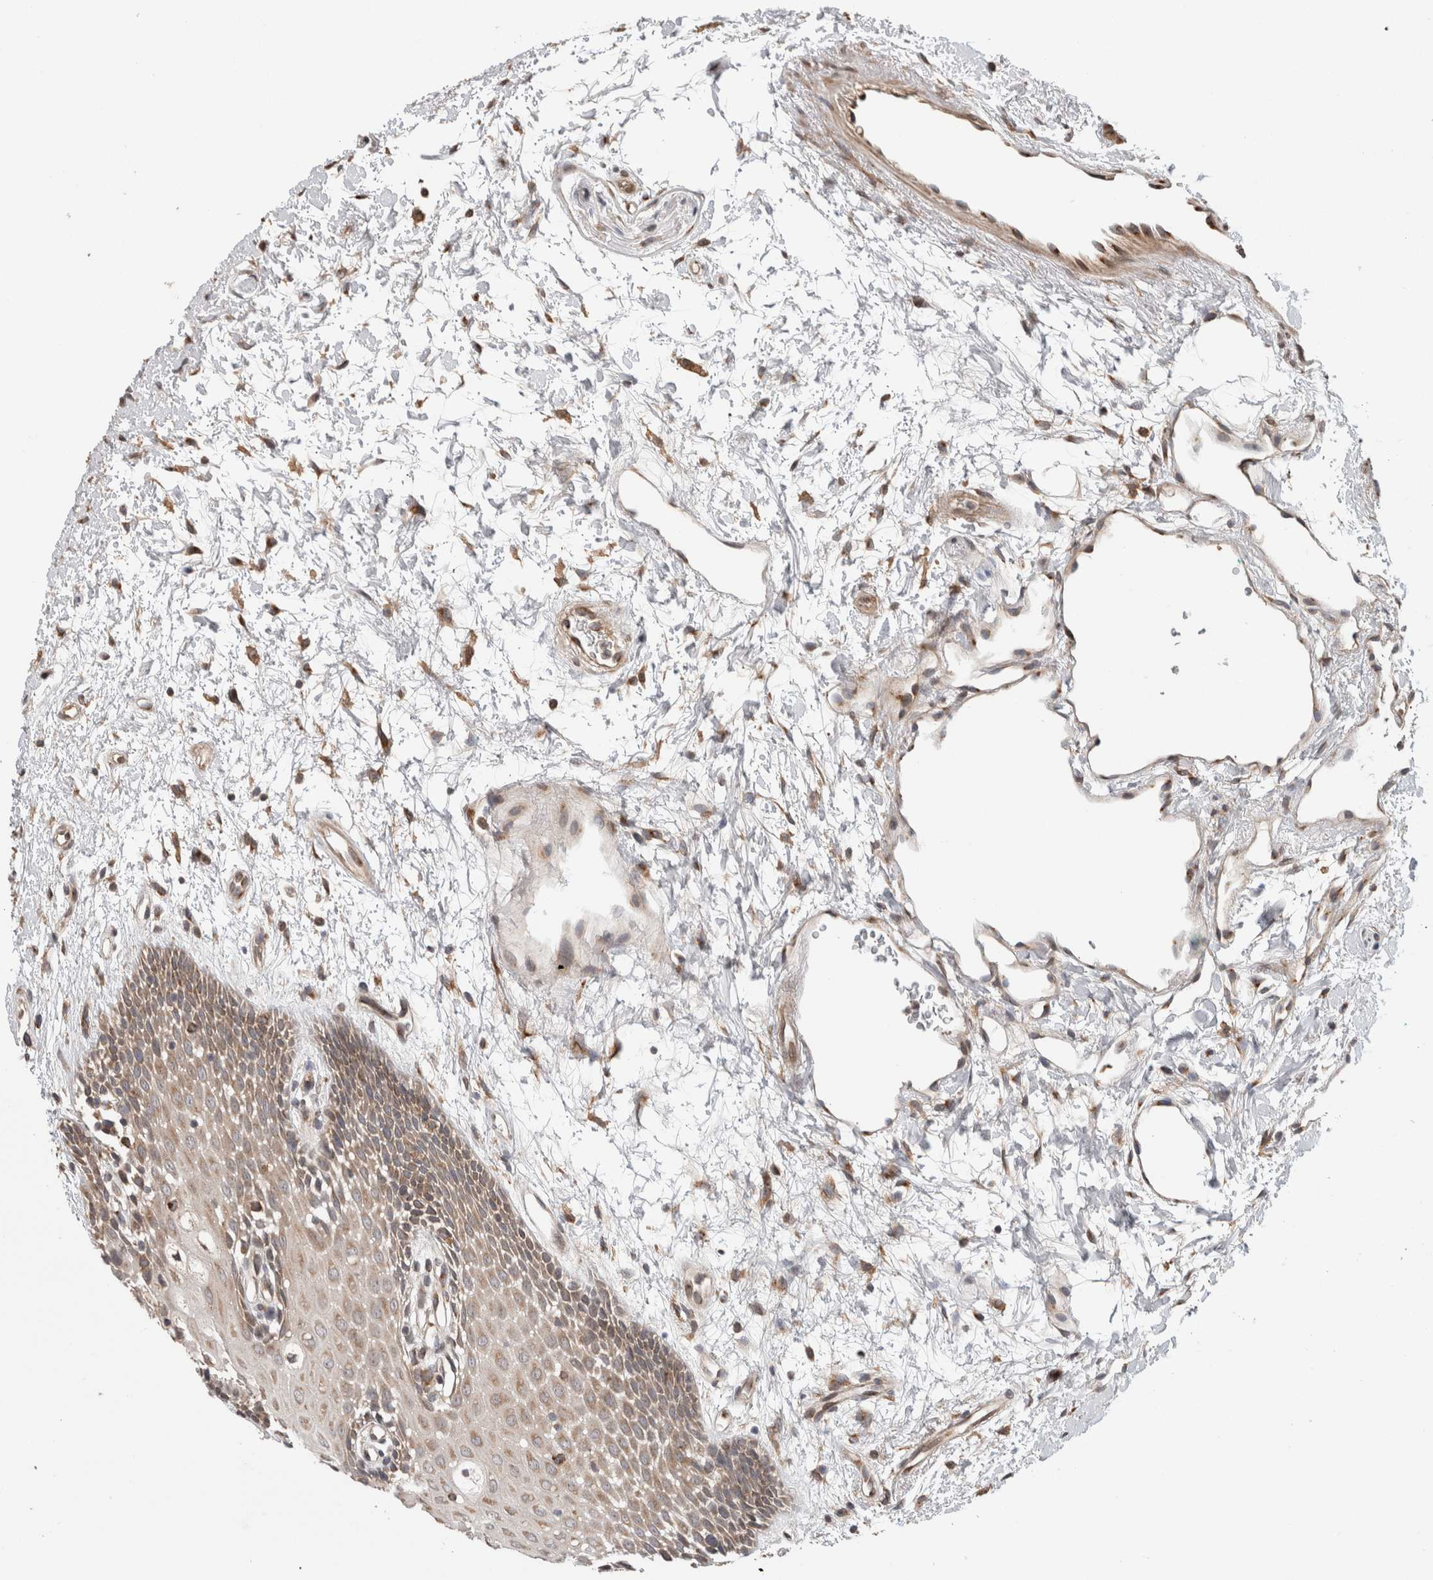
{"staining": {"intensity": "moderate", "quantity": ">75%", "location": "cytoplasmic/membranous"}, "tissue": "oral mucosa", "cell_type": "Squamous epithelial cells", "image_type": "normal", "snomed": [{"axis": "morphology", "description": "Normal tissue, NOS"}, {"axis": "topography", "description": "Skeletal muscle"}, {"axis": "topography", "description": "Oral tissue"}, {"axis": "topography", "description": "Peripheral nerve tissue"}], "caption": "Protein staining reveals moderate cytoplasmic/membranous positivity in approximately >75% of squamous epithelial cells in benign oral mucosa.", "gene": "TRIM5", "patient": {"sex": "female", "age": 84}}